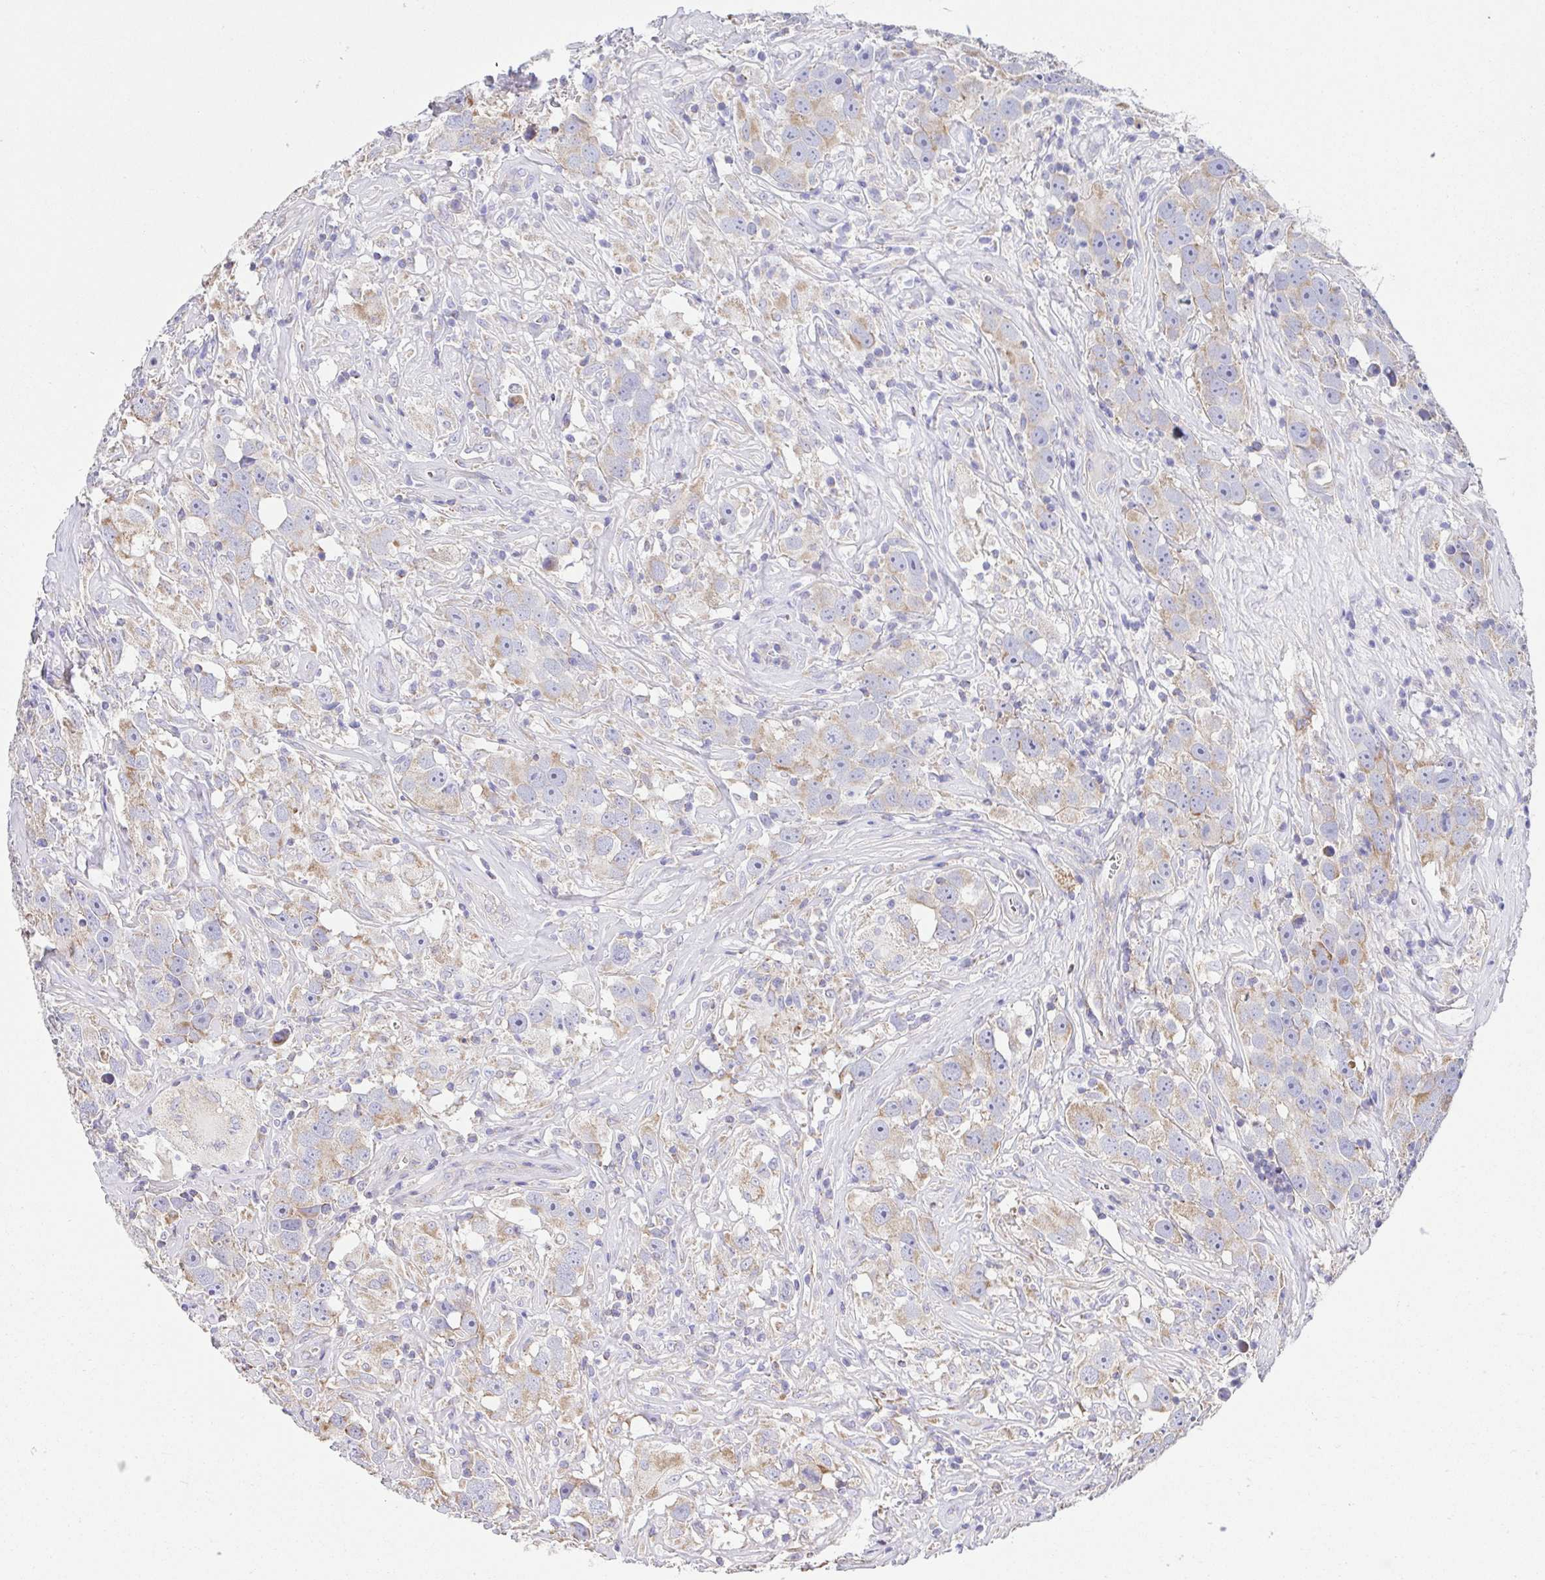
{"staining": {"intensity": "weak", "quantity": ">75%", "location": "cytoplasmic/membranous"}, "tissue": "testis cancer", "cell_type": "Tumor cells", "image_type": "cancer", "snomed": [{"axis": "morphology", "description": "Seminoma, NOS"}, {"axis": "topography", "description": "Testis"}], "caption": "This is an image of immunohistochemistry (IHC) staining of seminoma (testis), which shows weak expression in the cytoplasmic/membranous of tumor cells.", "gene": "GINM1", "patient": {"sex": "male", "age": 49}}